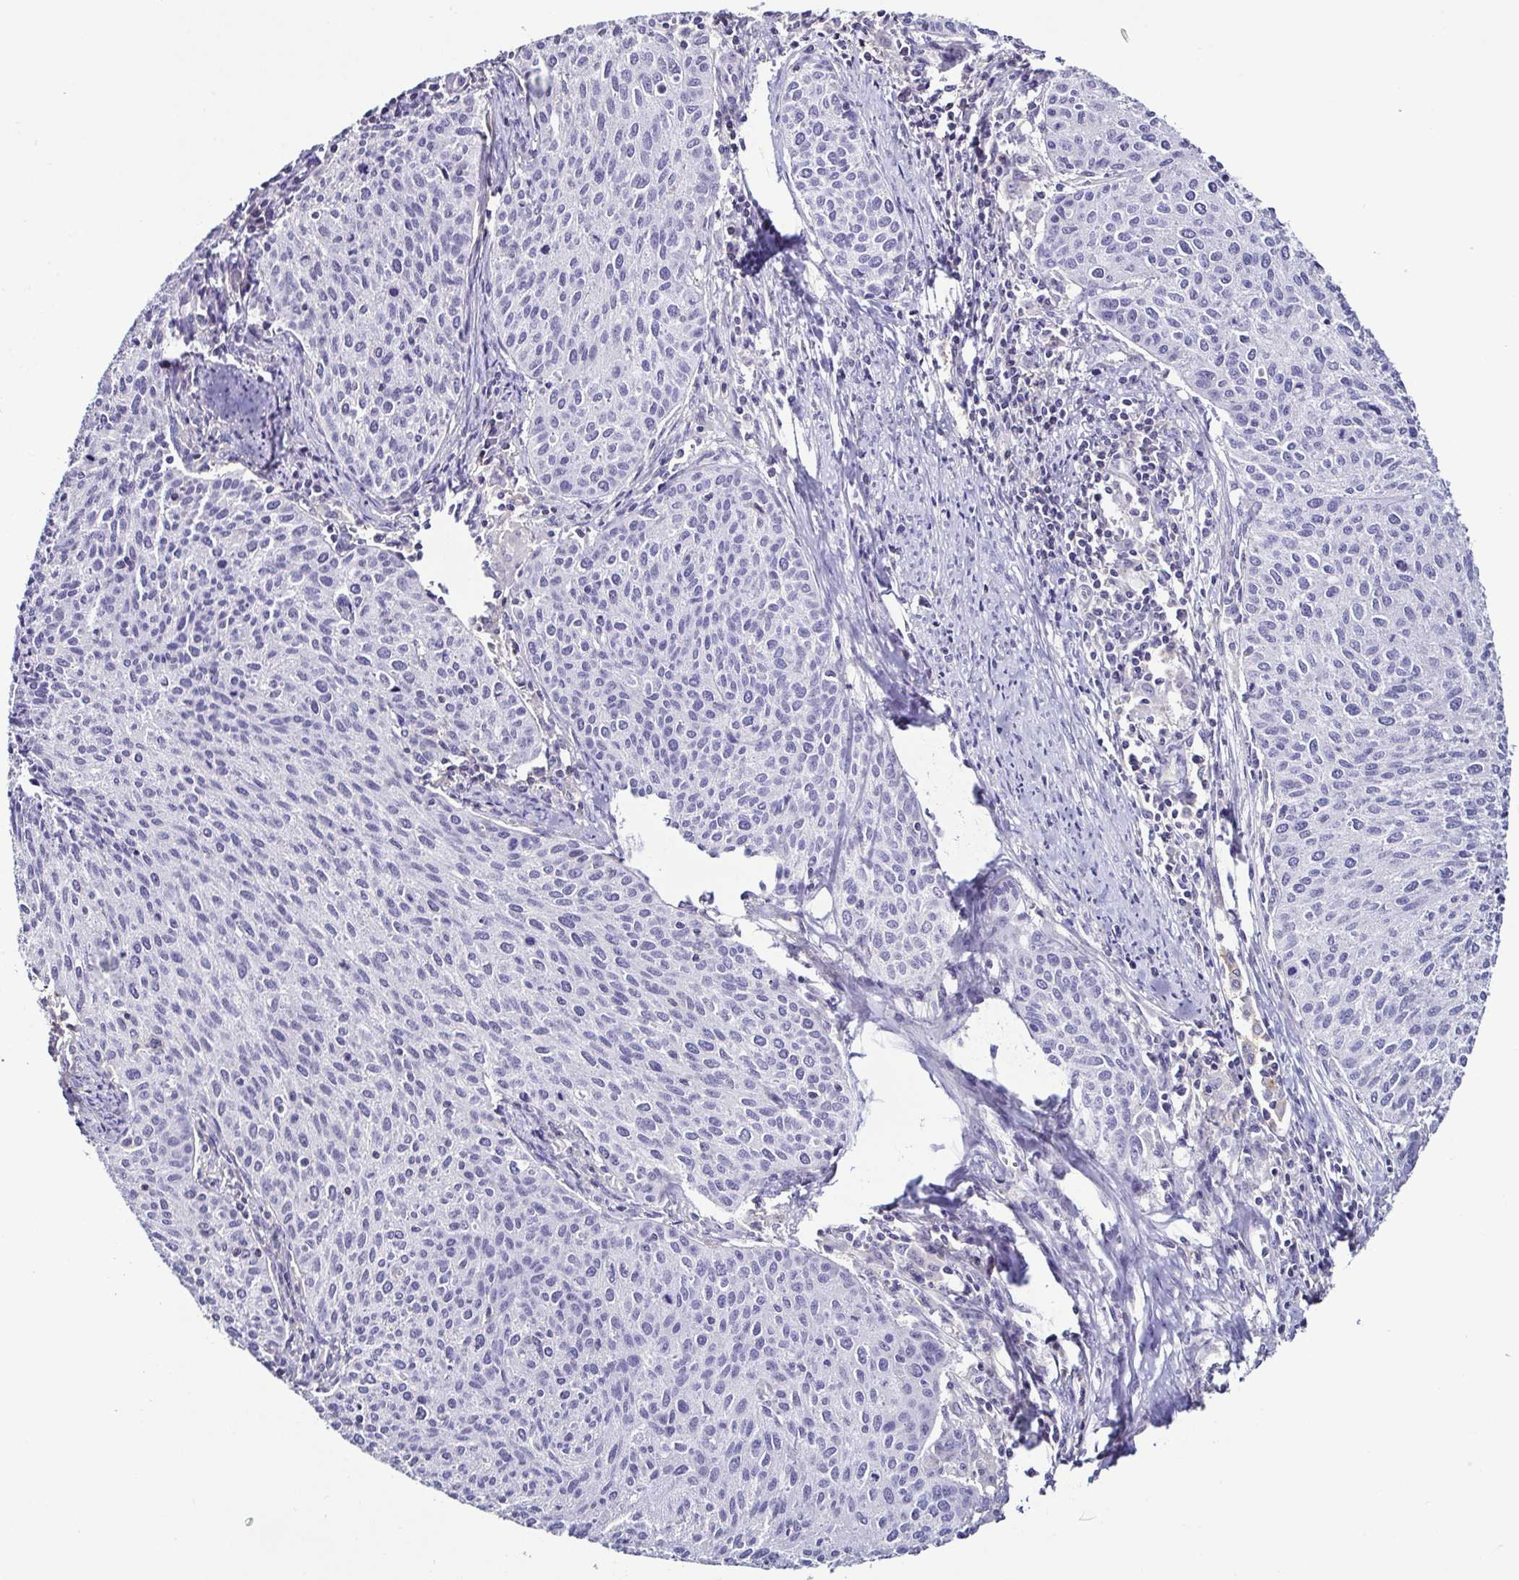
{"staining": {"intensity": "negative", "quantity": "none", "location": "none"}, "tissue": "cervical cancer", "cell_type": "Tumor cells", "image_type": "cancer", "snomed": [{"axis": "morphology", "description": "Squamous cell carcinoma, NOS"}, {"axis": "topography", "description": "Cervix"}], "caption": "Cervical cancer was stained to show a protein in brown. There is no significant expression in tumor cells.", "gene": "TNNT2", "patient": {"sex": "female", "age": 38}}